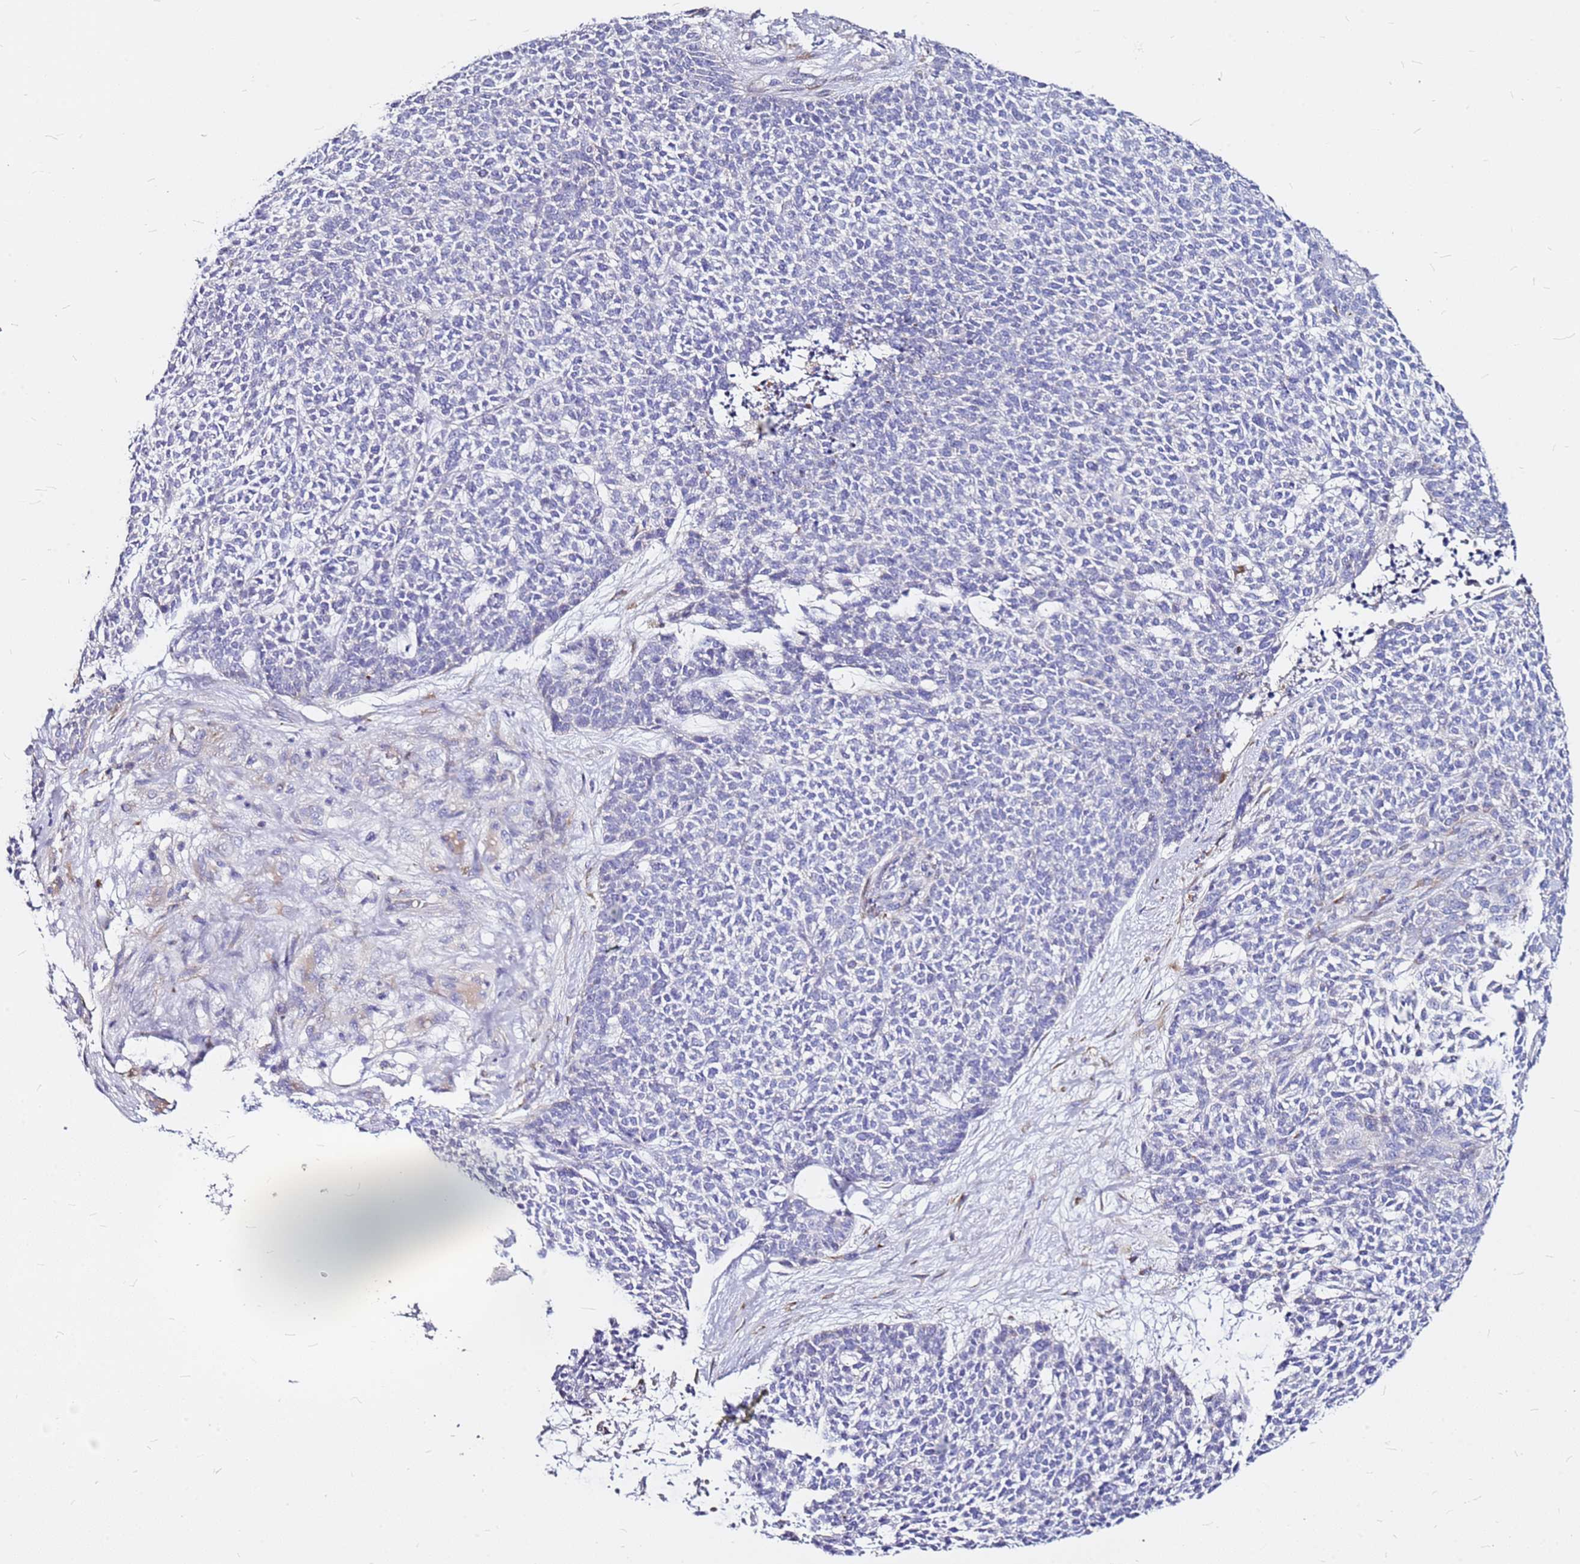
{"staining": {"intensity": "negative", "quantity": "none", "location": "none"}, "tissue": "skin cancer", "cell_type": "Tumor cells", "image_type": "cancer", "snomed": [{"axis": "morphology", "description": "Basal cell carcinoma"}, {"axis": "topography", "description": "Skin"}], "caption": "Skin basal cell carcinoma was stained to show a protein in brown. There is no significant positivity in tumor cells.", "gene": "CASD1", "patient": {"sex": "female", "age": 84}}